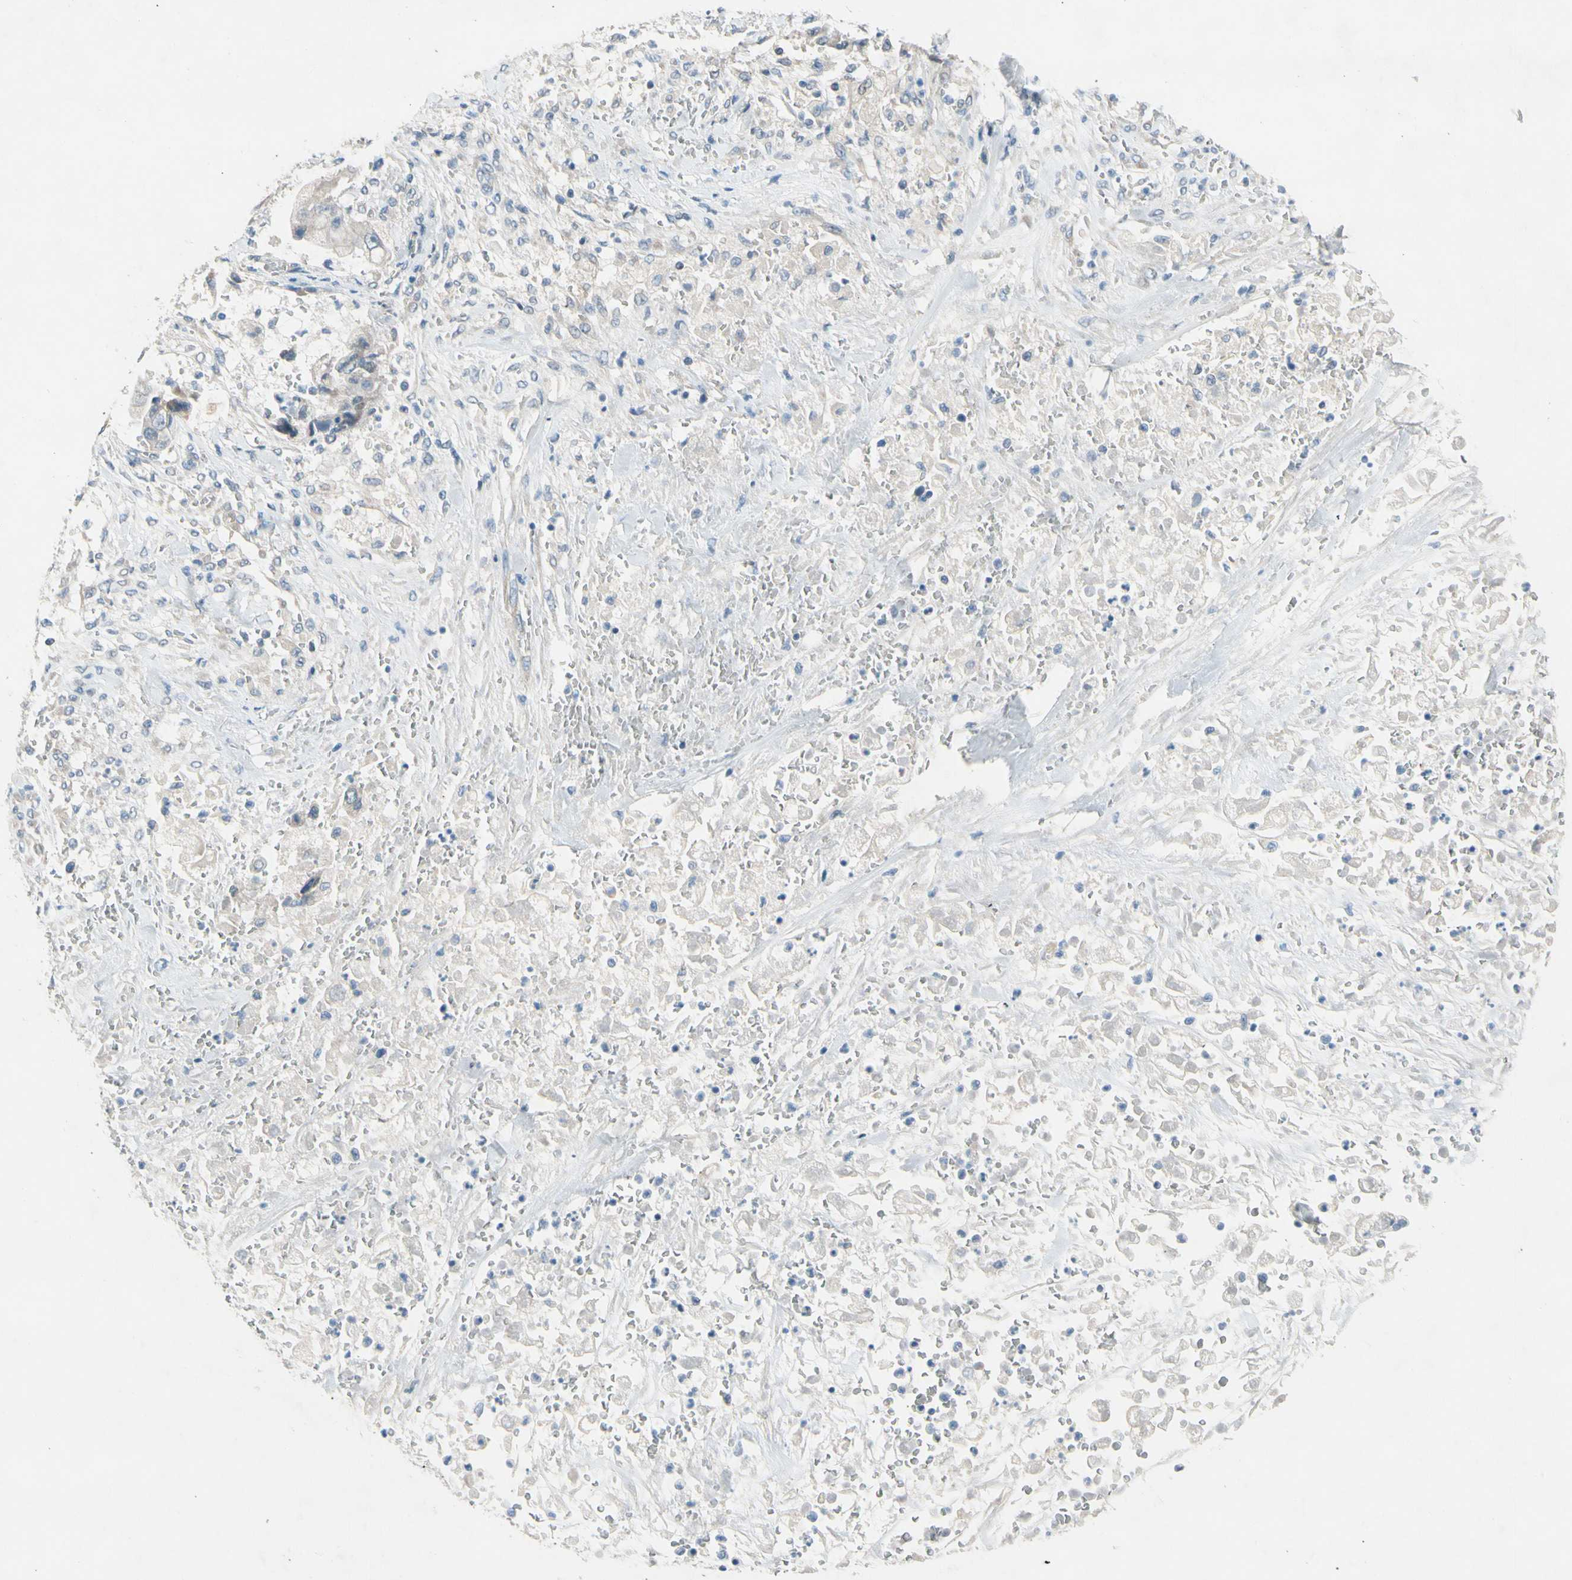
{"staining": {"intensity": "weak", "quantity": "25%-75%", "location": "cytoplasmic/membranous"}, "tissue": "stomach cancer", "cell_type": "Tumor cells", "image_type": "cancer", "snomed": [{"axis": "morphology", "description": "Adenocarcinoma, NOS"}, {"axis": "topography", "description": "Stomach"}], "caption": "An image showing weak cytoplasmic/membranous expression in about 25%-75% of tumor cells in stomach cancer, as visualized by brown immunohistochemical staining.", "gene": "PIP5K1B", "patient": {"sex": "male", "age": 62}}